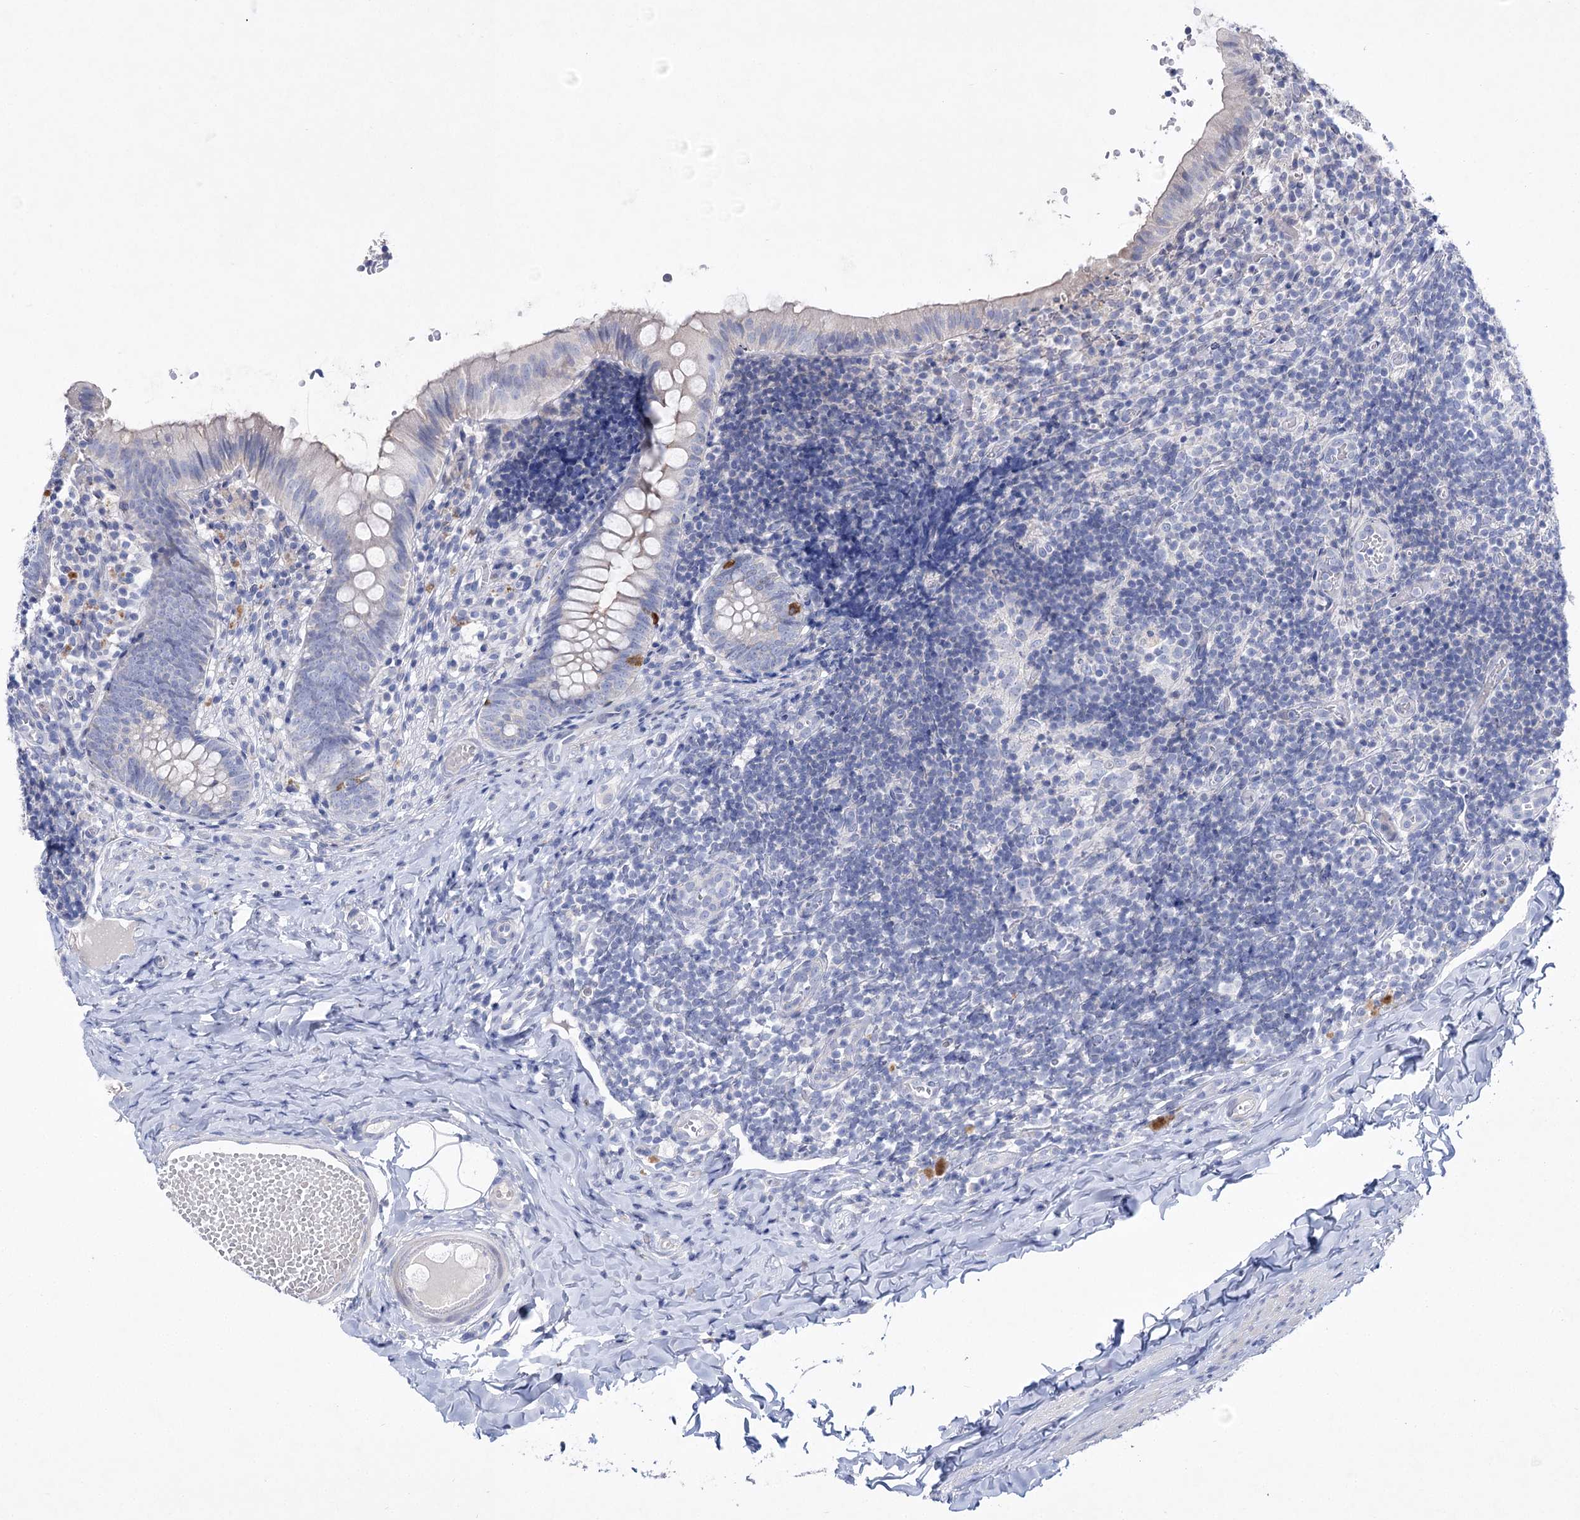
{"staining": {"intensity": "negative", "quantity": "none", "location": "none"}, "tissue": "appendix", "cell_type": "Glandular cells", "image_type": "normal", "snomed": [{"axis": "morphology", "description": "Normal tissue, NOS"}, {"axis": "topography", "description": "Appendix"}], "caption": "Image shows no significant protein staining in glandular cells of unremarkable appendix. (DAB immunohistochemistry (IHC) with hematoxylin counter stain).", "gene": "LRRC14B", "patient": {"sex": "male", "age": 8}}